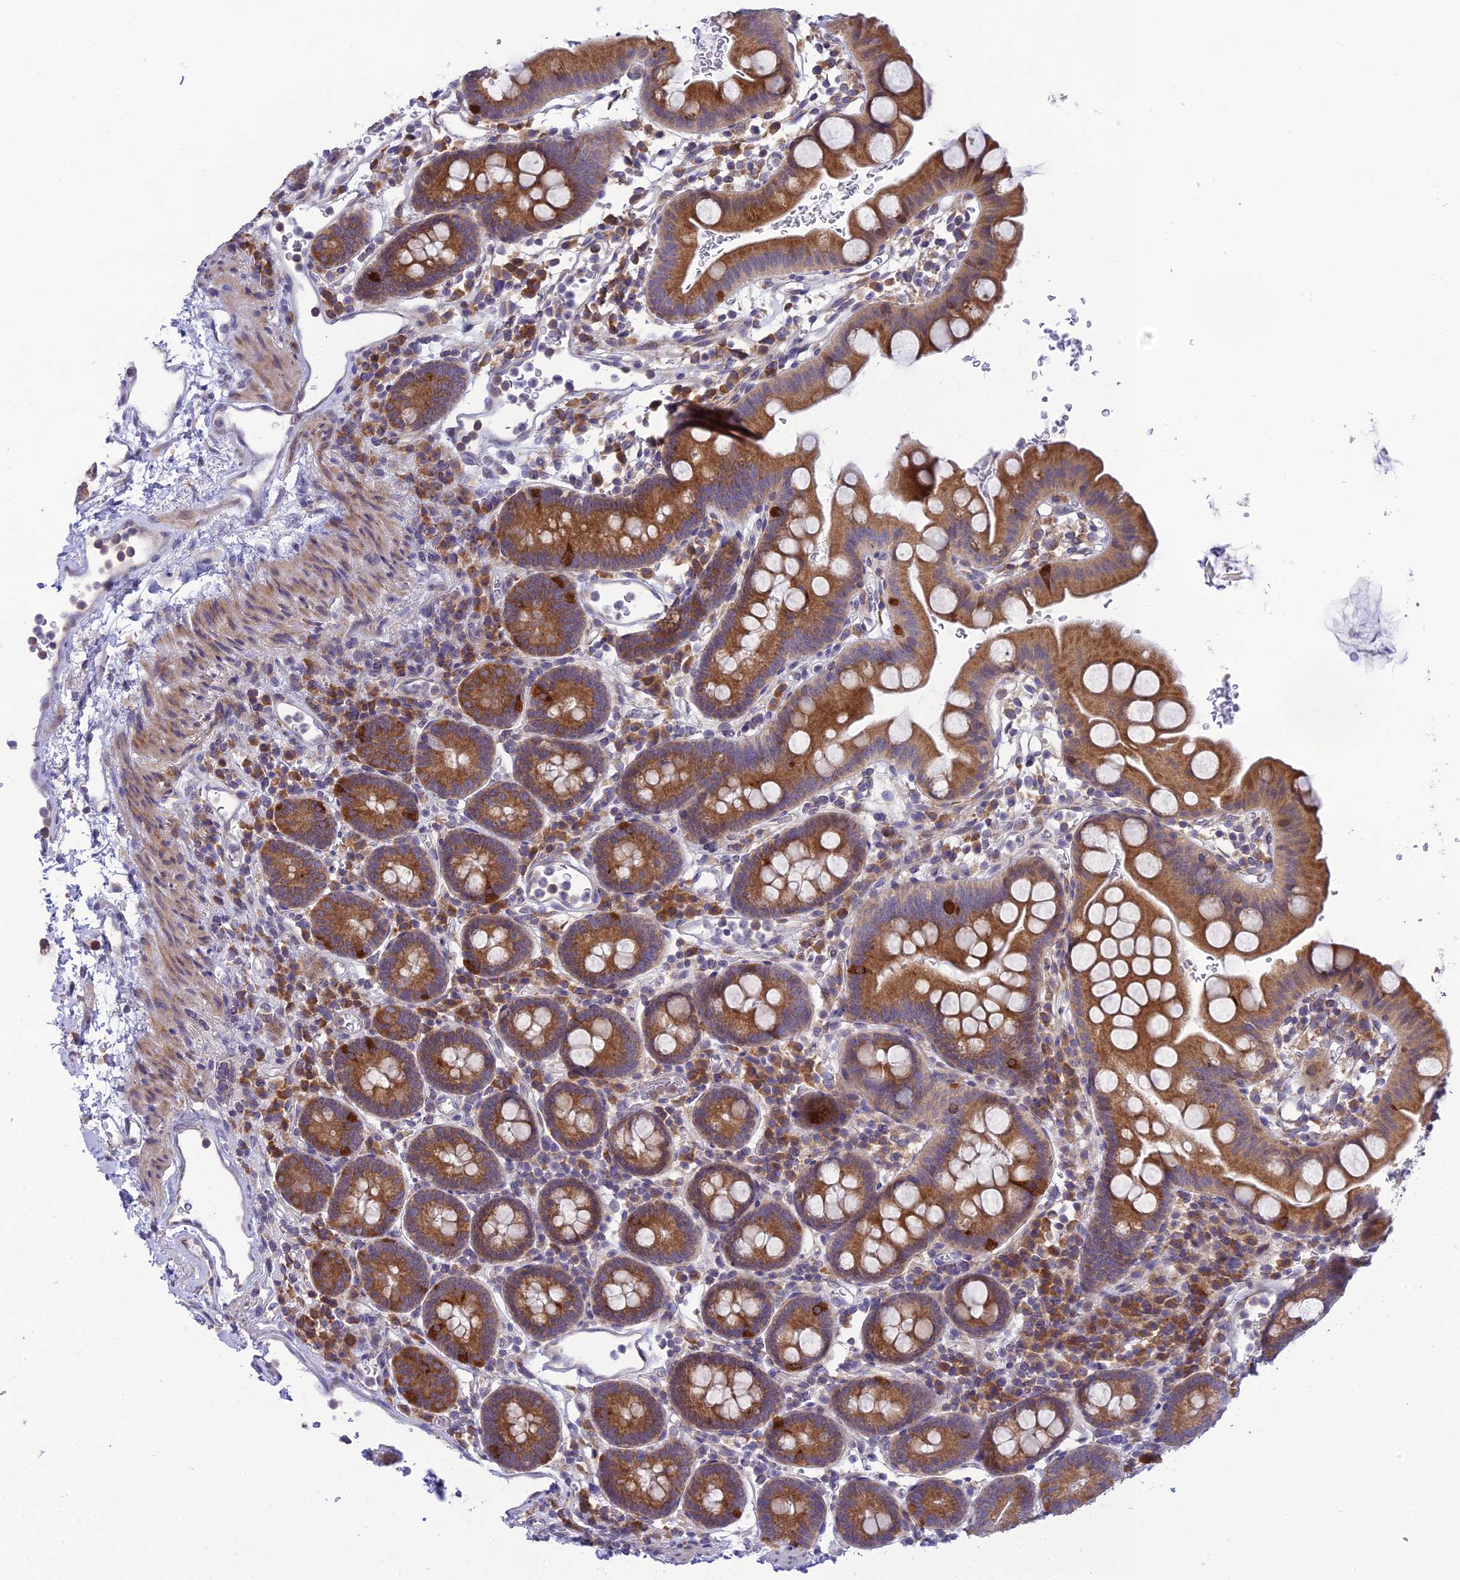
{"staining": {"intensity": "moderate", "quantity": ">75%", "location": "cytoplasmic/membranous"}, "tissue": "small intestine", "cell_type": "Glandular cells", "image_type": "normal", "snomed": [{"axis": "morphology", "description": "Normal tissue, NOS"}, {"axis": "topography", "description": "Stomach, upper"}, {"axis": "topography", "description": "Stomach, lower"}, {"axis": "topography", "description": "Small intestine"}], "caption": "DAB (3,3'-diaminobenzidine) immunohistochemical staining of unremarkable human small intestine displays moderate cytoplasmic/membranous protein expression in approximately >75% of glandular cells.", "gene": "CLCN7", "patient": {"sex": "male", "age": 68}}